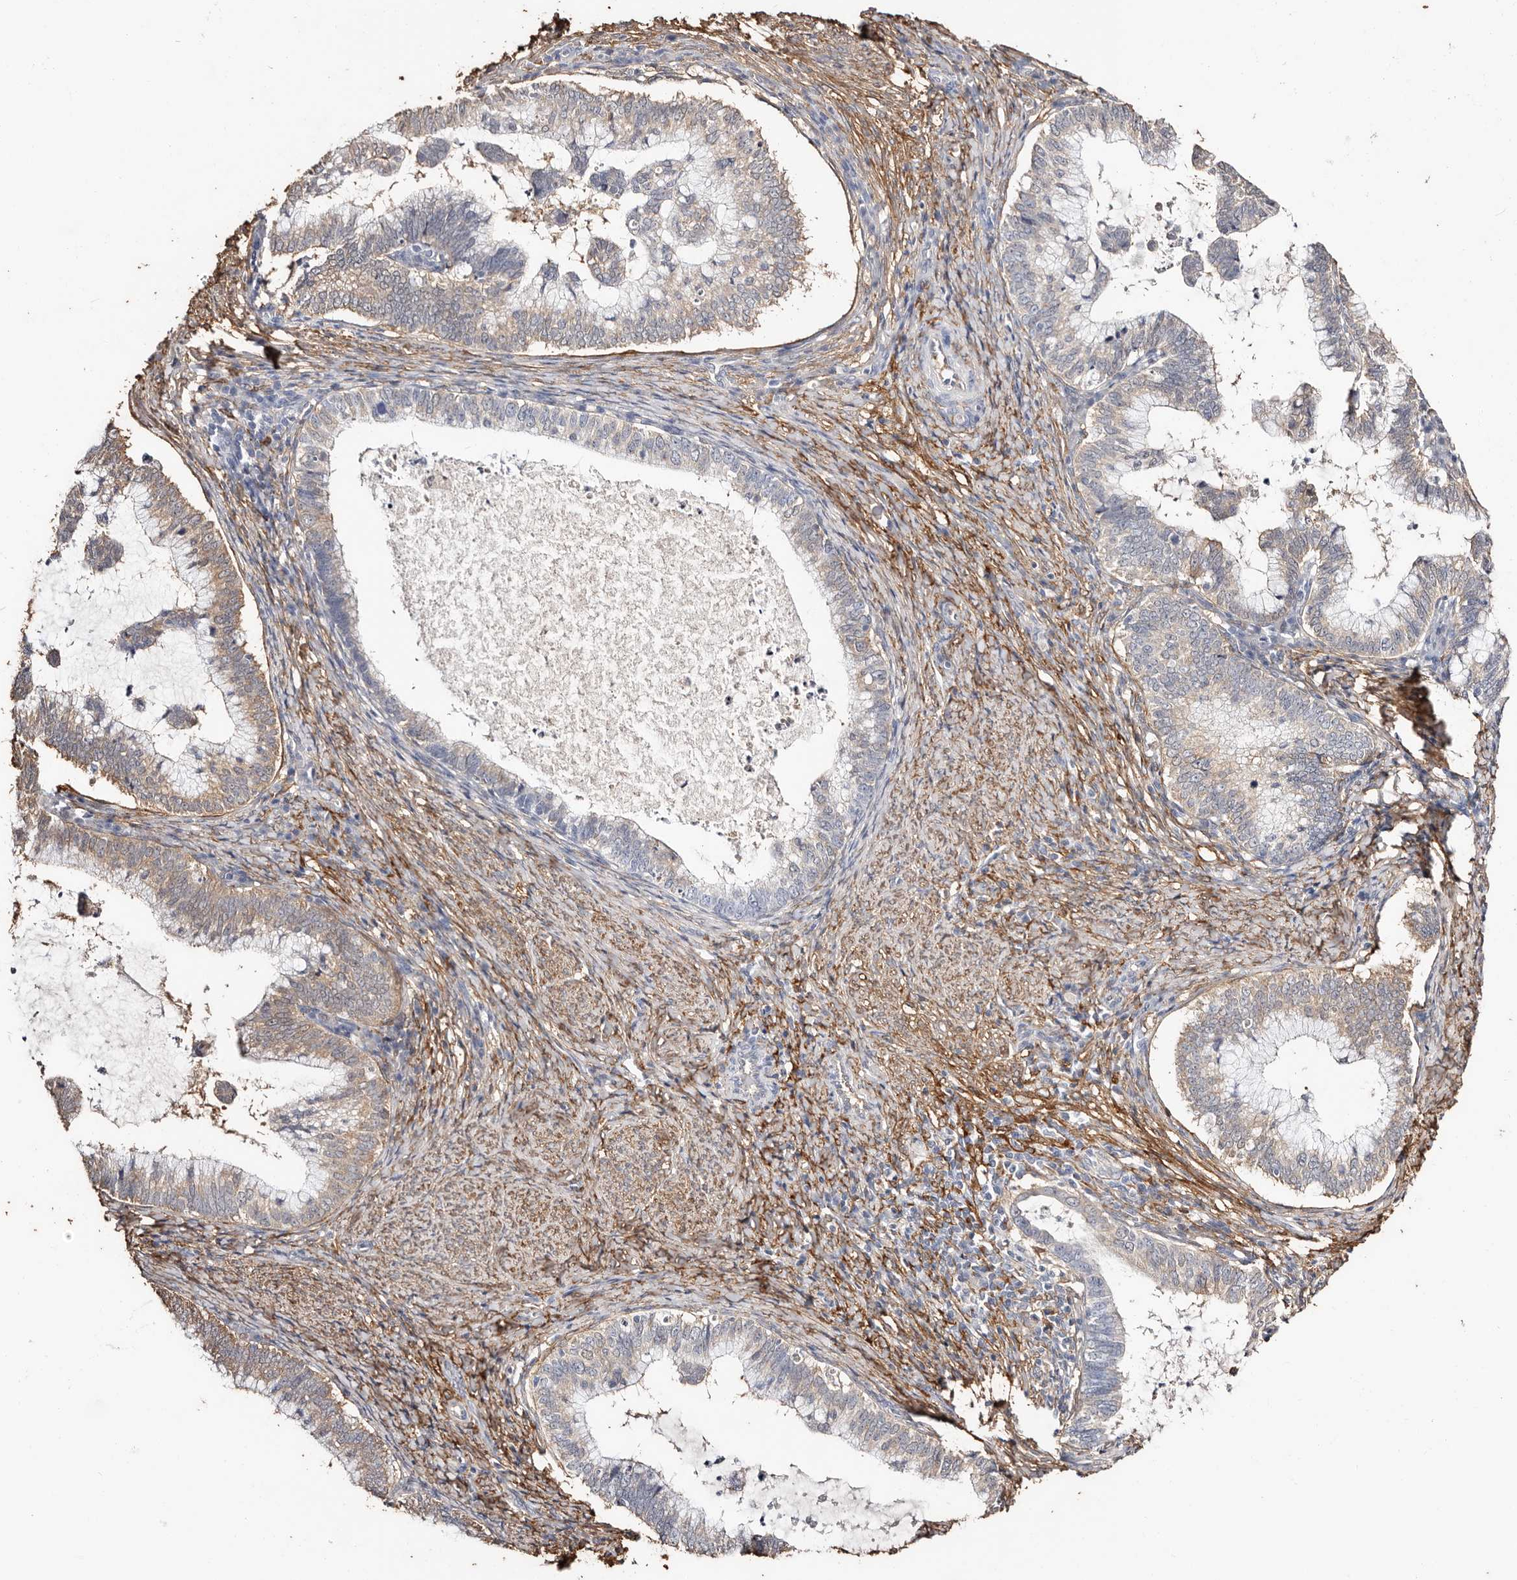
{"staining": {"intensity": "weak", "quantity": "25%-75%", "location": "cytoplasmic/membranous"}, "tissue": "cervical cancer", "cell_type": "Tumor cells", "image_type": "cancer", "snomed": [{"axis": "morphology", "description": "Adenocarcinoma, NOS"}, {"axis": "topography", "description": "Cervix"}], "caption": "High-magnification brightfield microscopy of cervical cancer (adenocarcinoma) stained with DAB (brown) and counterstained with hematoxylin (blue). tumor cells exhibit weak cytoplasmic/membranous expression is appreciated in about25%-75% of cells.", "gene": "TGM2", "patient": {"sex": "female", "age": 36}}